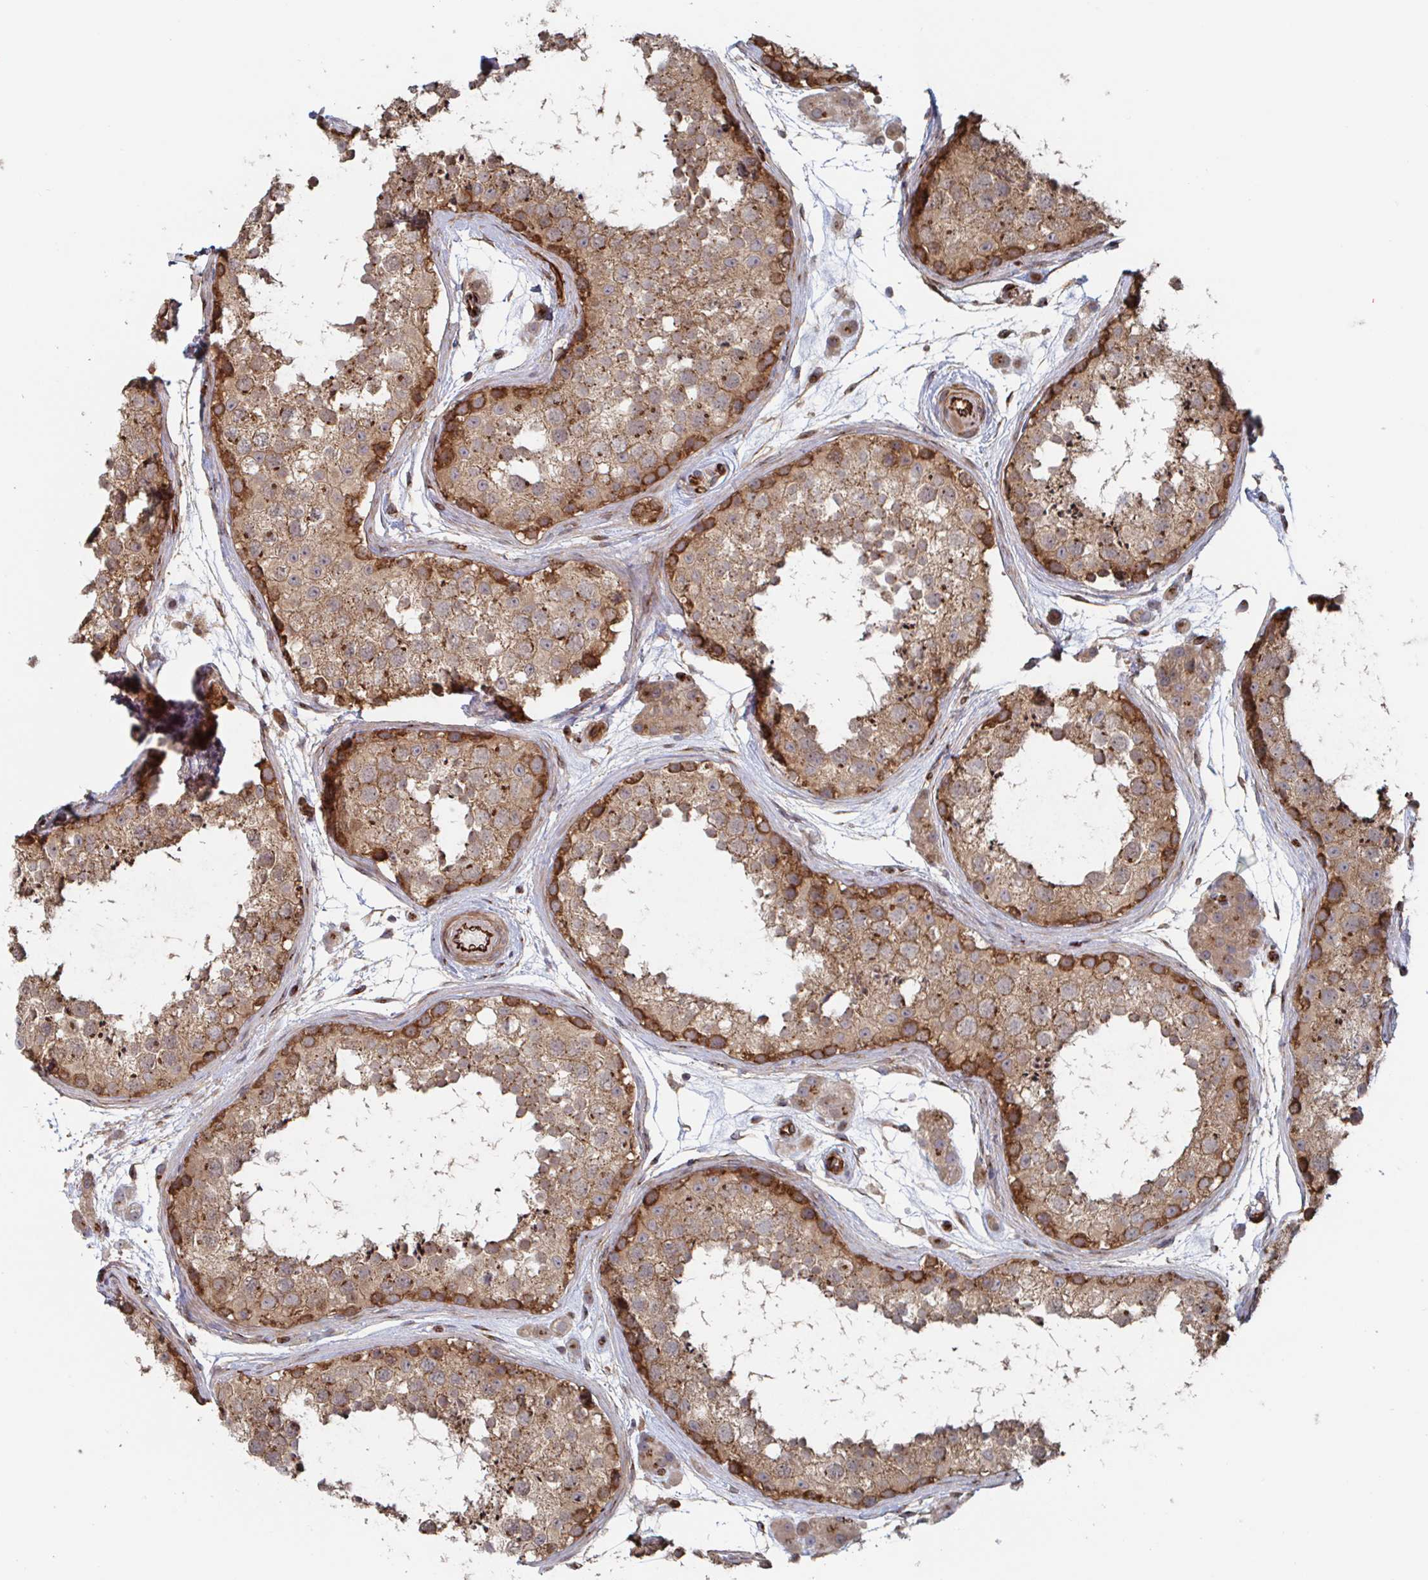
{"staining": {"intensity": "moderate", "quantity": ">75%", "location": "cytoplasmic/membranous"}, "tissue": "testis", "cell_type": "Cells in seminiferous ducts", "image_type": "normal", "snomed": [{"axis": "morphology", "description": "Normal tissue, NOS"}, {"axis": "topography", "description": "Testis"}], "caption": "IHC (DAB) staining of benign testis demonstrates moderate cytoplasmic/membranous protein expression in about >75% of cells in seminiferous ducts.", "gene": "DVL3", "patient": {"sex": "male", "age": 41}}